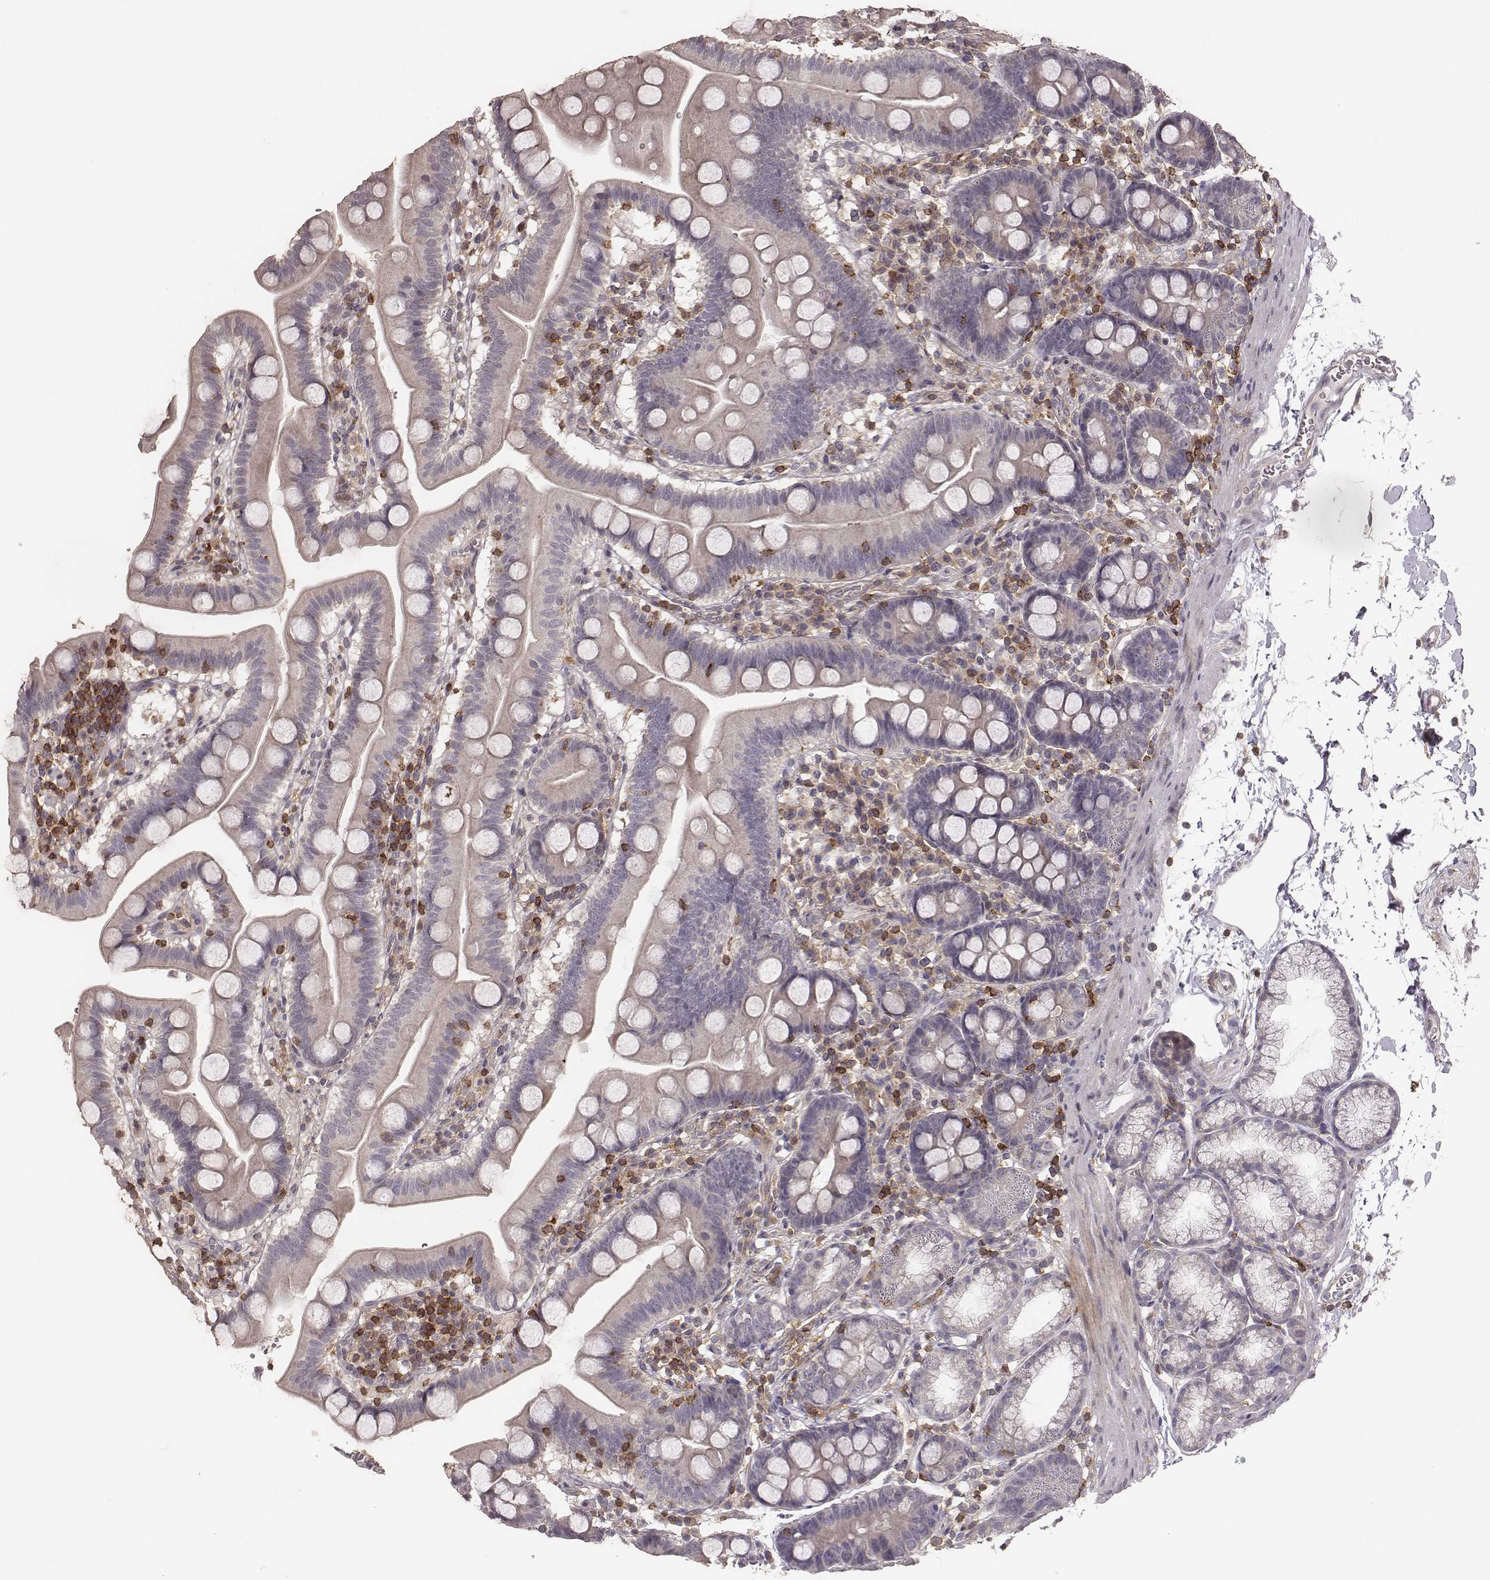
{"staining": {"intensity": "negative", "quantity": "none", "location": "none"}, "tissue": "duodenum", "cell_type": "Glandular cells", "image_type": "normal", "snomed": [{"axis": "morphology", "description": "Normal tissue, NOS"}, {"axis": "topography", "description": "Pancreas"}, {"axis": "topography", "description": "Duodenum"}], "caption": "Immunohistochemical staining of unremarkable duodenum displays no significant positivity in glandular cells. (DAB (3,3'-diaminobenzidine) immunohistochemistry (IHC) with hematoxylin counter stain).", "gene": "PILRA", "patient": {"sex": "male", "age": 59}}